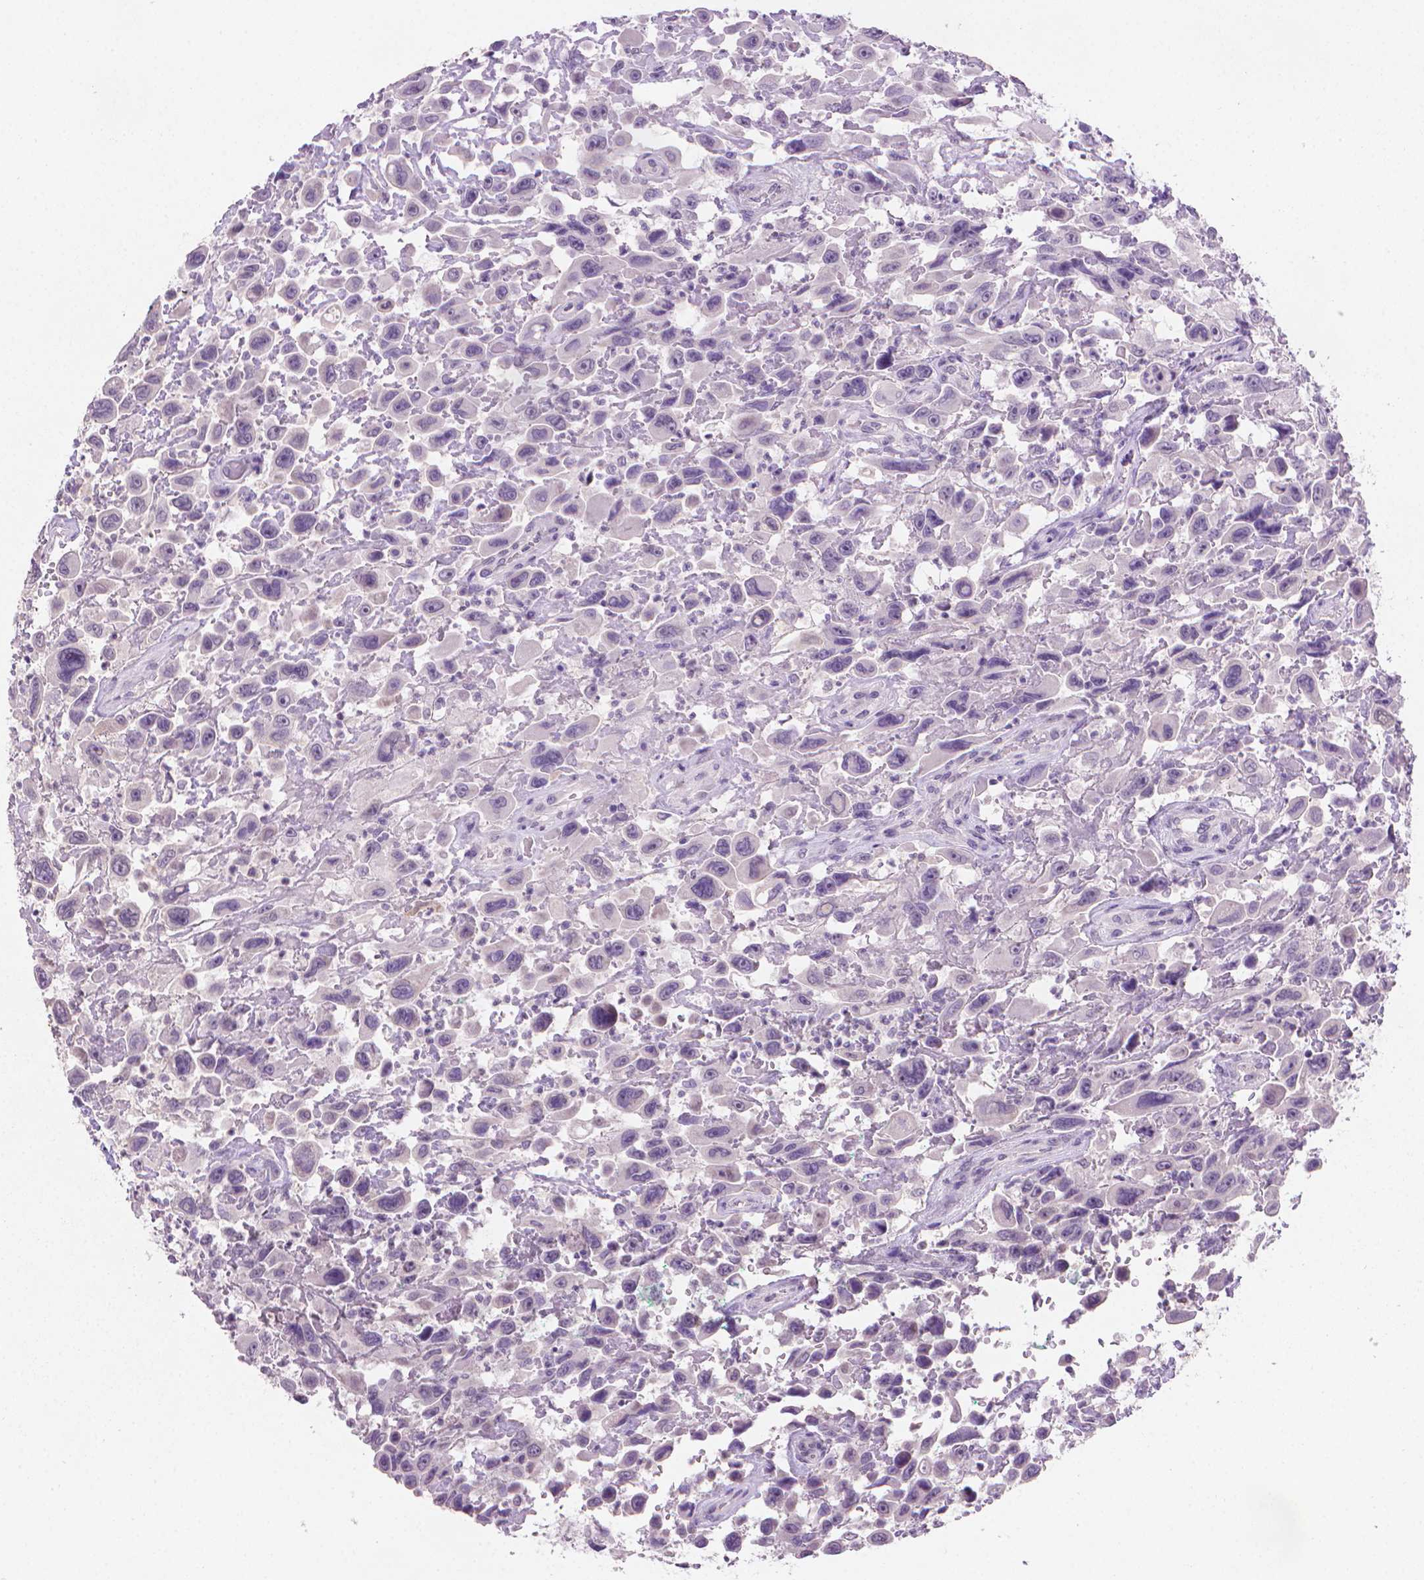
{"staining": {"intensity": "negative", "quantity": "none", "location": "none"}, "tissue": "urothelial cancer", "cell_type": "Tumor cells", "image_type": "cancer", "snomed": [{"axis": "morphology", "description": "Urothelial carcinoma, High grade"}, {"axis": "topography", "description": "Urinary bladder"}], "caption": "The micrograph displays no significant expression in tumor cells of urothelial cancer. (DAB (3,3'-diaminobenzidine) IHC with hematoxylin counter stain).", "gene": "MUC1", "patient": {"sex": "male", "age": 53}}